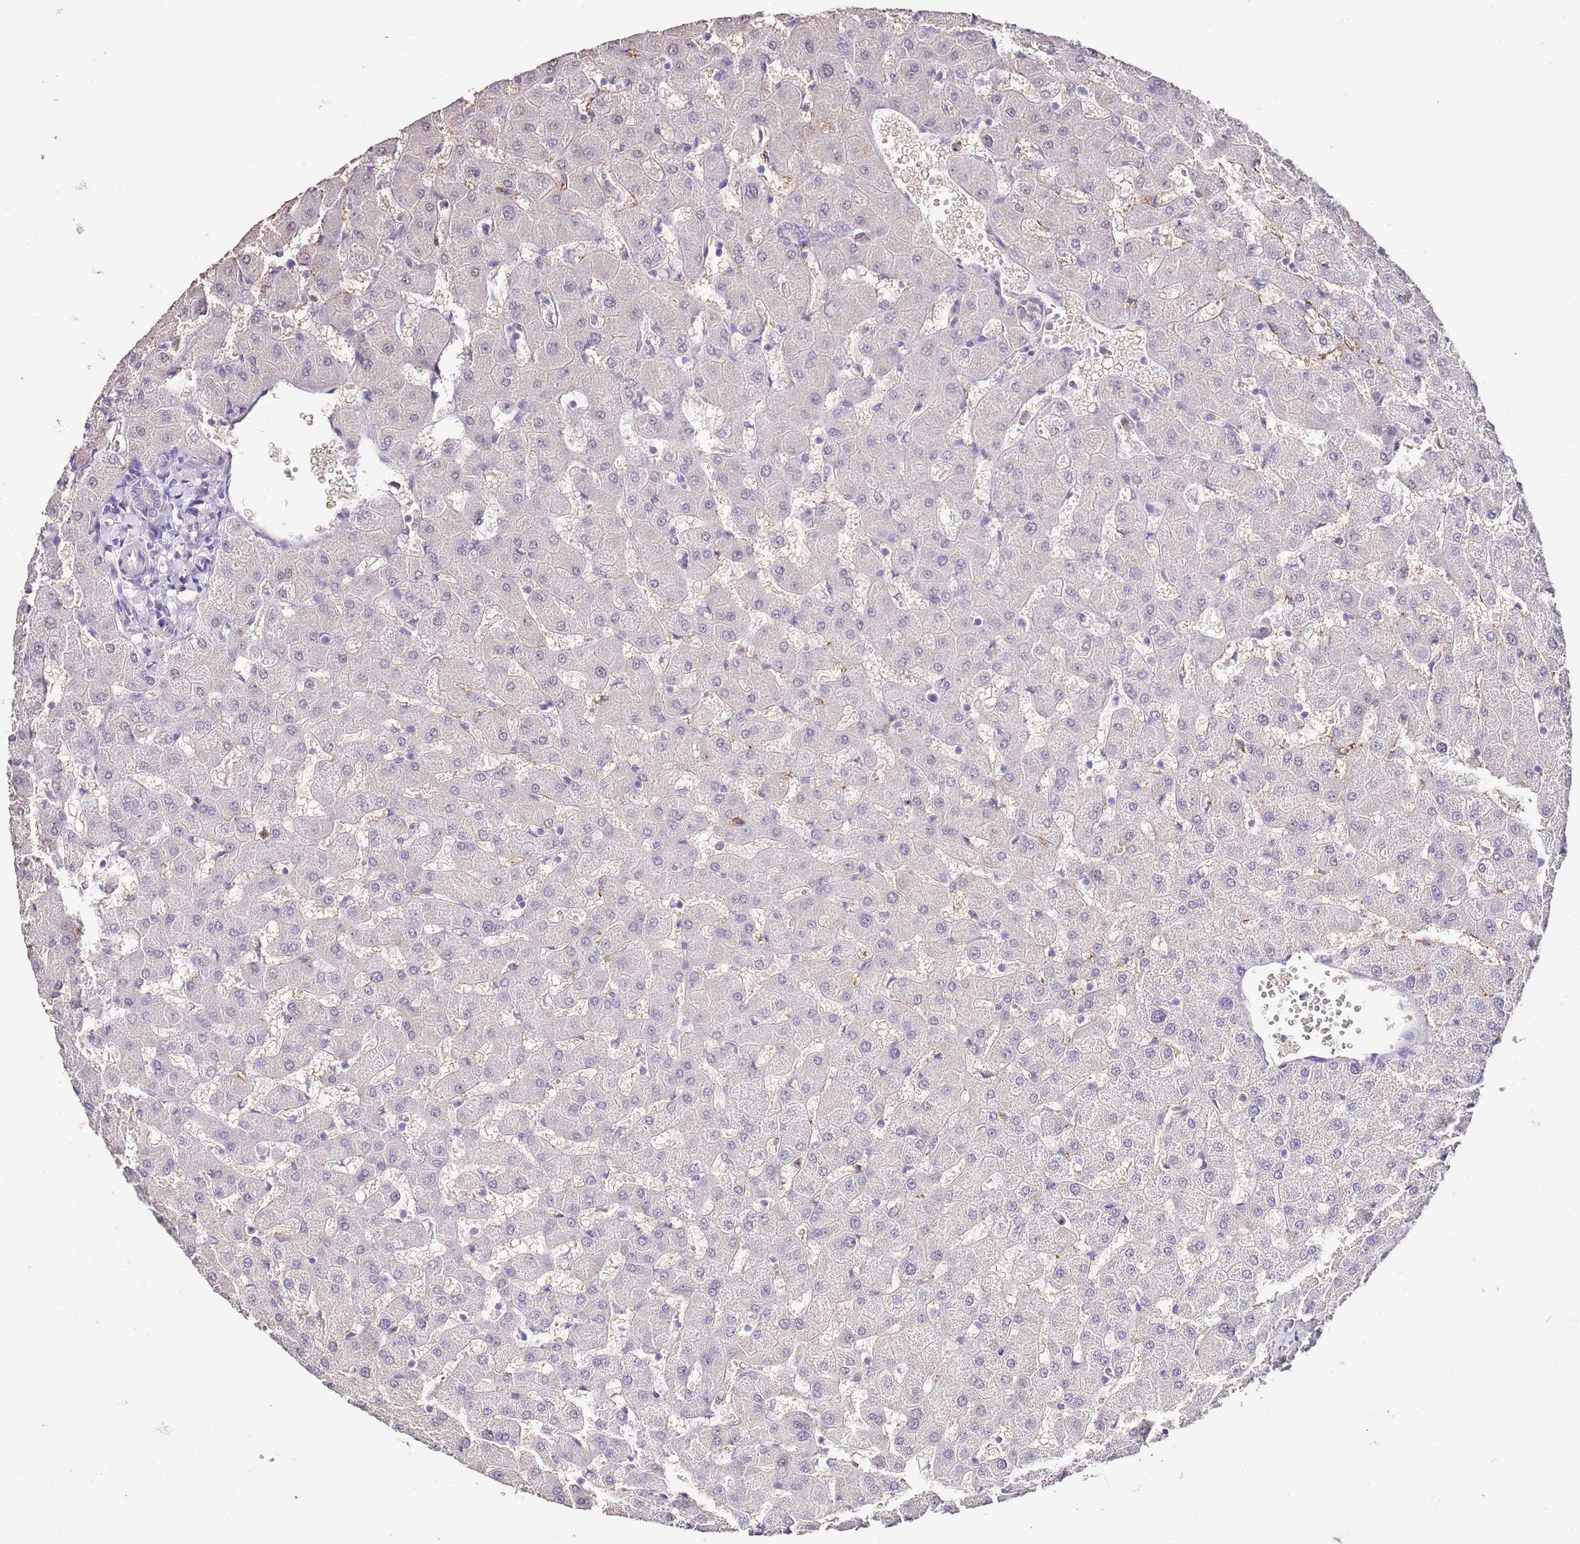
{"staining": {"intensity": "negative", "quantity": "none", "location": "none"}, "tissue": "liver", "cell_type": "Cholangiocytes", "image_type": "normal", "snomed": [{"axis": "morphology", "description": "Normal tissue, NOS"}, {"axis": "topography", "description": "Liver"}], "caption": "Immunohistochemistry photomicrograph of benign liver: liver stained with DAB demonstrates no significant protein positivity in cholangiocytes.", "gene": "IZUMO4", "patient": {"sex": "female", "age": 63}}